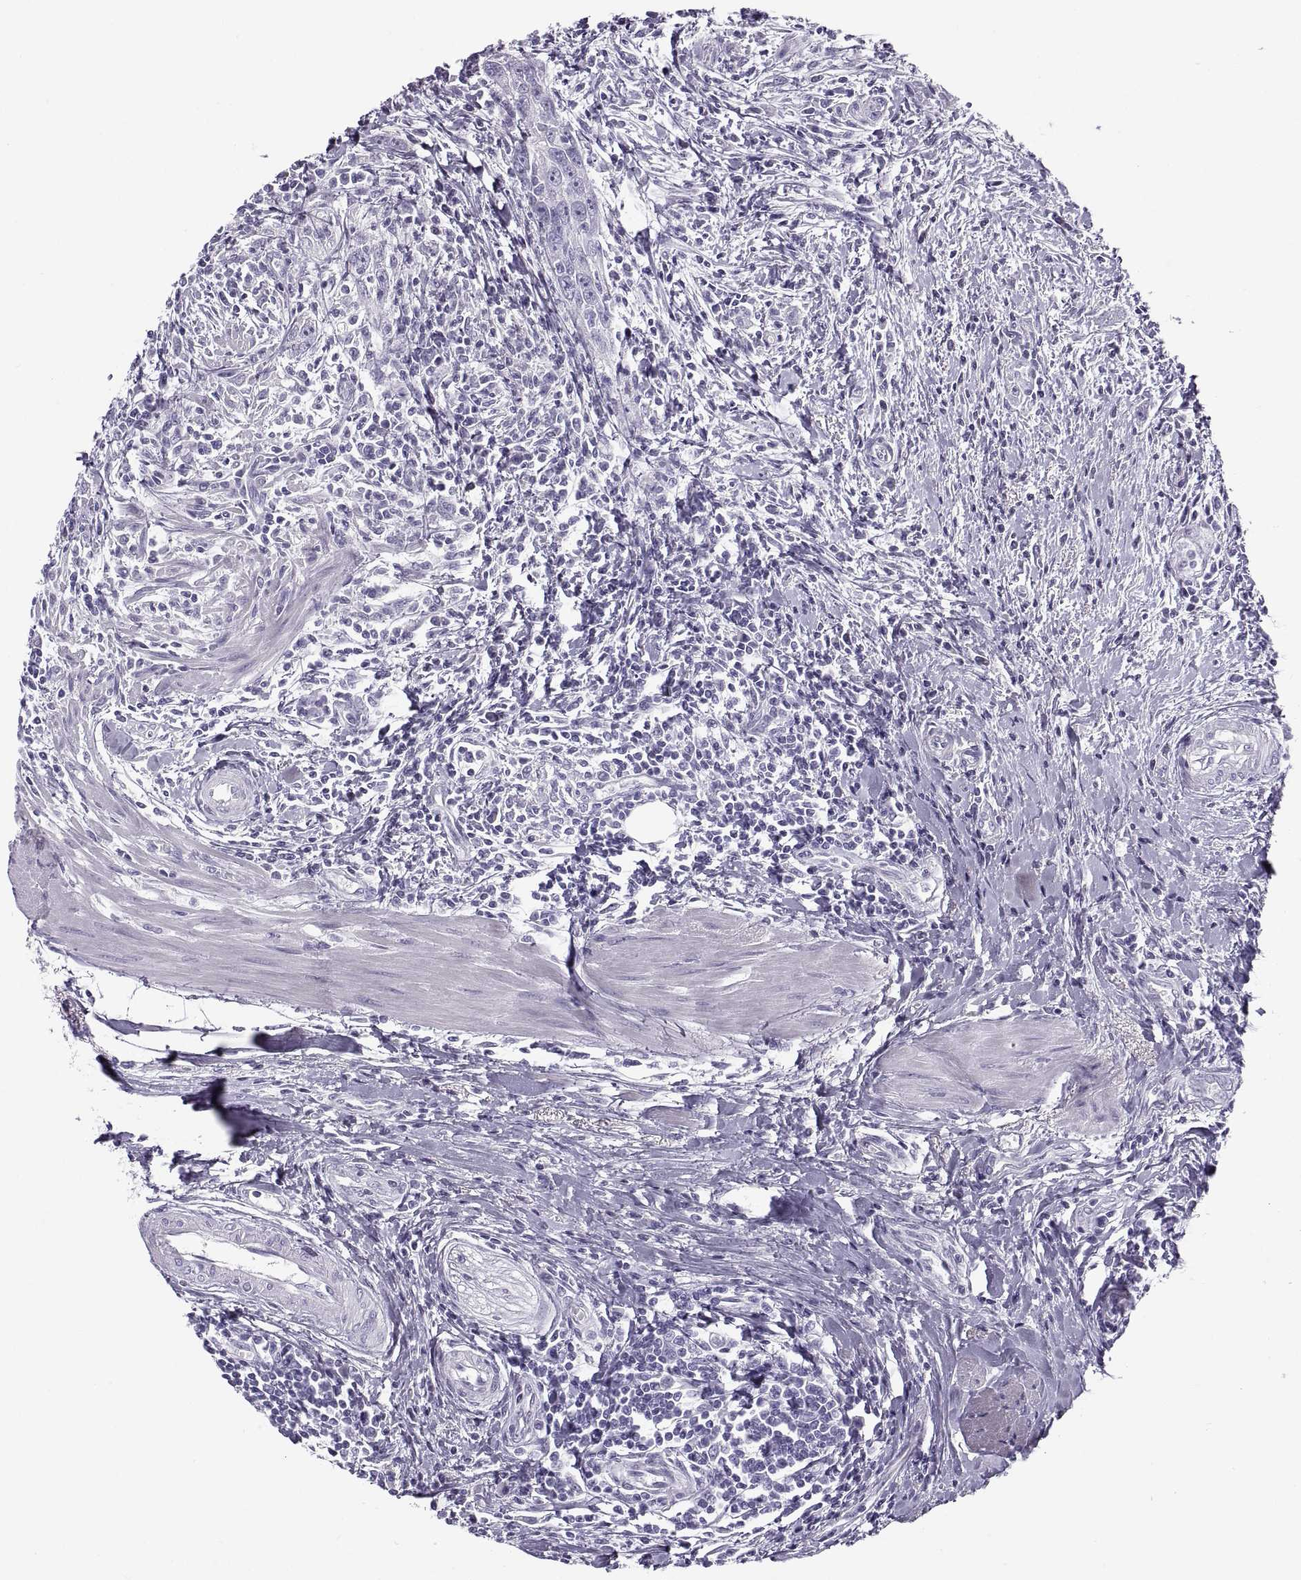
{"staining": {"intensity": "negative", "quantity": "none", "location": "none"}, "tissue": "urothelial cancer", "cell_type": "Tumor cells", "image_type": "cancer", "snomed": [{"axis": "morphology", "description": "Urothelial carcinoma, High grade"}, {"axis": "topography", "description": "Urinary bladder"}], "caption": "Immunohistochemical staining of human high-grade urothelial carcinoma reveals no significant expression in tumor cells.", "gene": "RLBP1", "patient": {"sex": "male", "age": 83}}